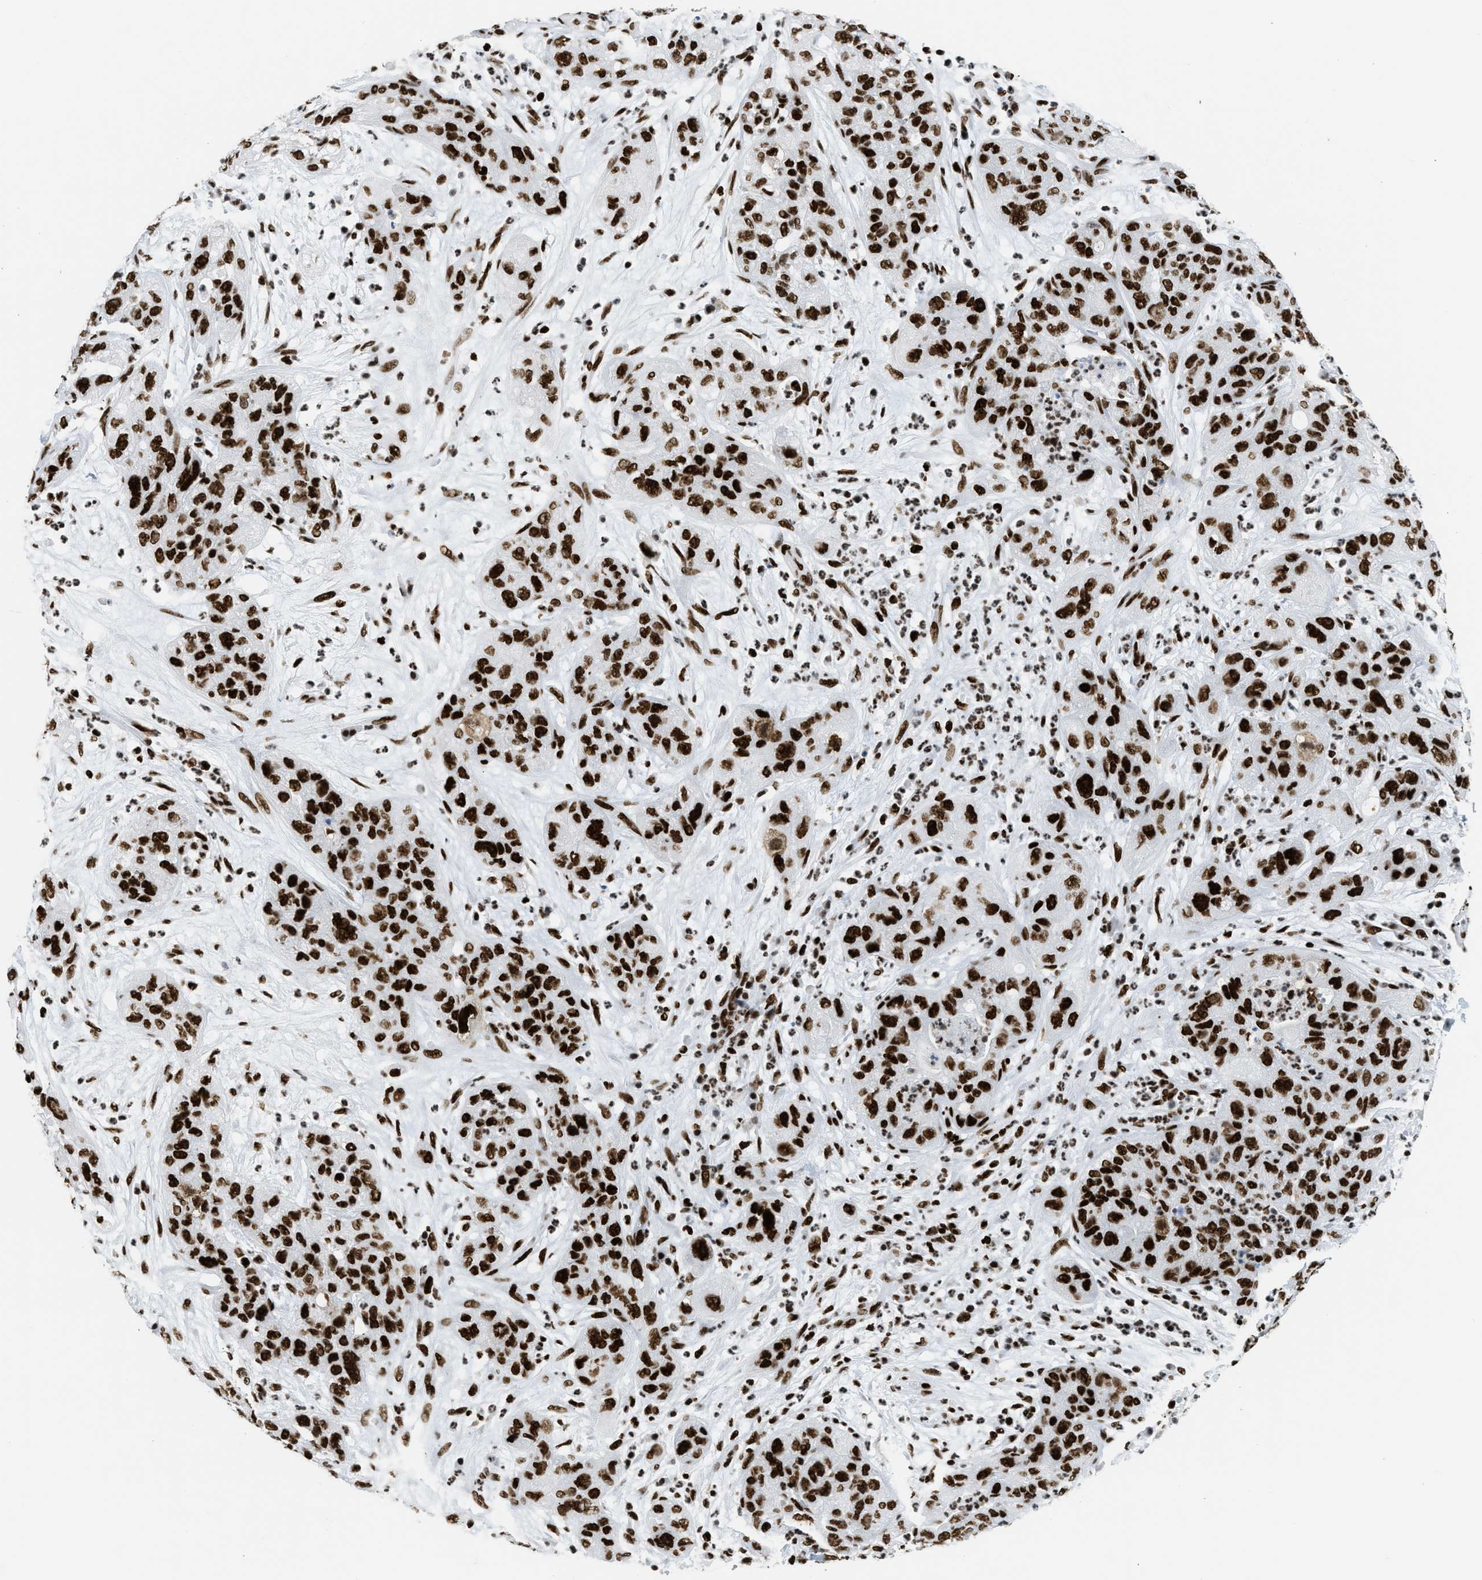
{"staining": {"intensity": "strong", "quantity": ">75%", "location": "nuclear"}, "tissue": "pancreatic cancer", "cell_type": "Tumor cells", "image_type": "cancer", "snomed": [{"axis": "morphology", "description": "Adenocarcinoma, NOS"}, {"axis": "topography", "description": "Pancreas"}], "caption": "Immunohistochemistry (IHC) micrograph of adenocarcinoma (pancreatic) stained for a protein (brown), which shows high levels of strong nuclear expression in approximately >75% of tumor cells.", "gene": "PIF1", "patient": {"sex": "female", "age": 78}}